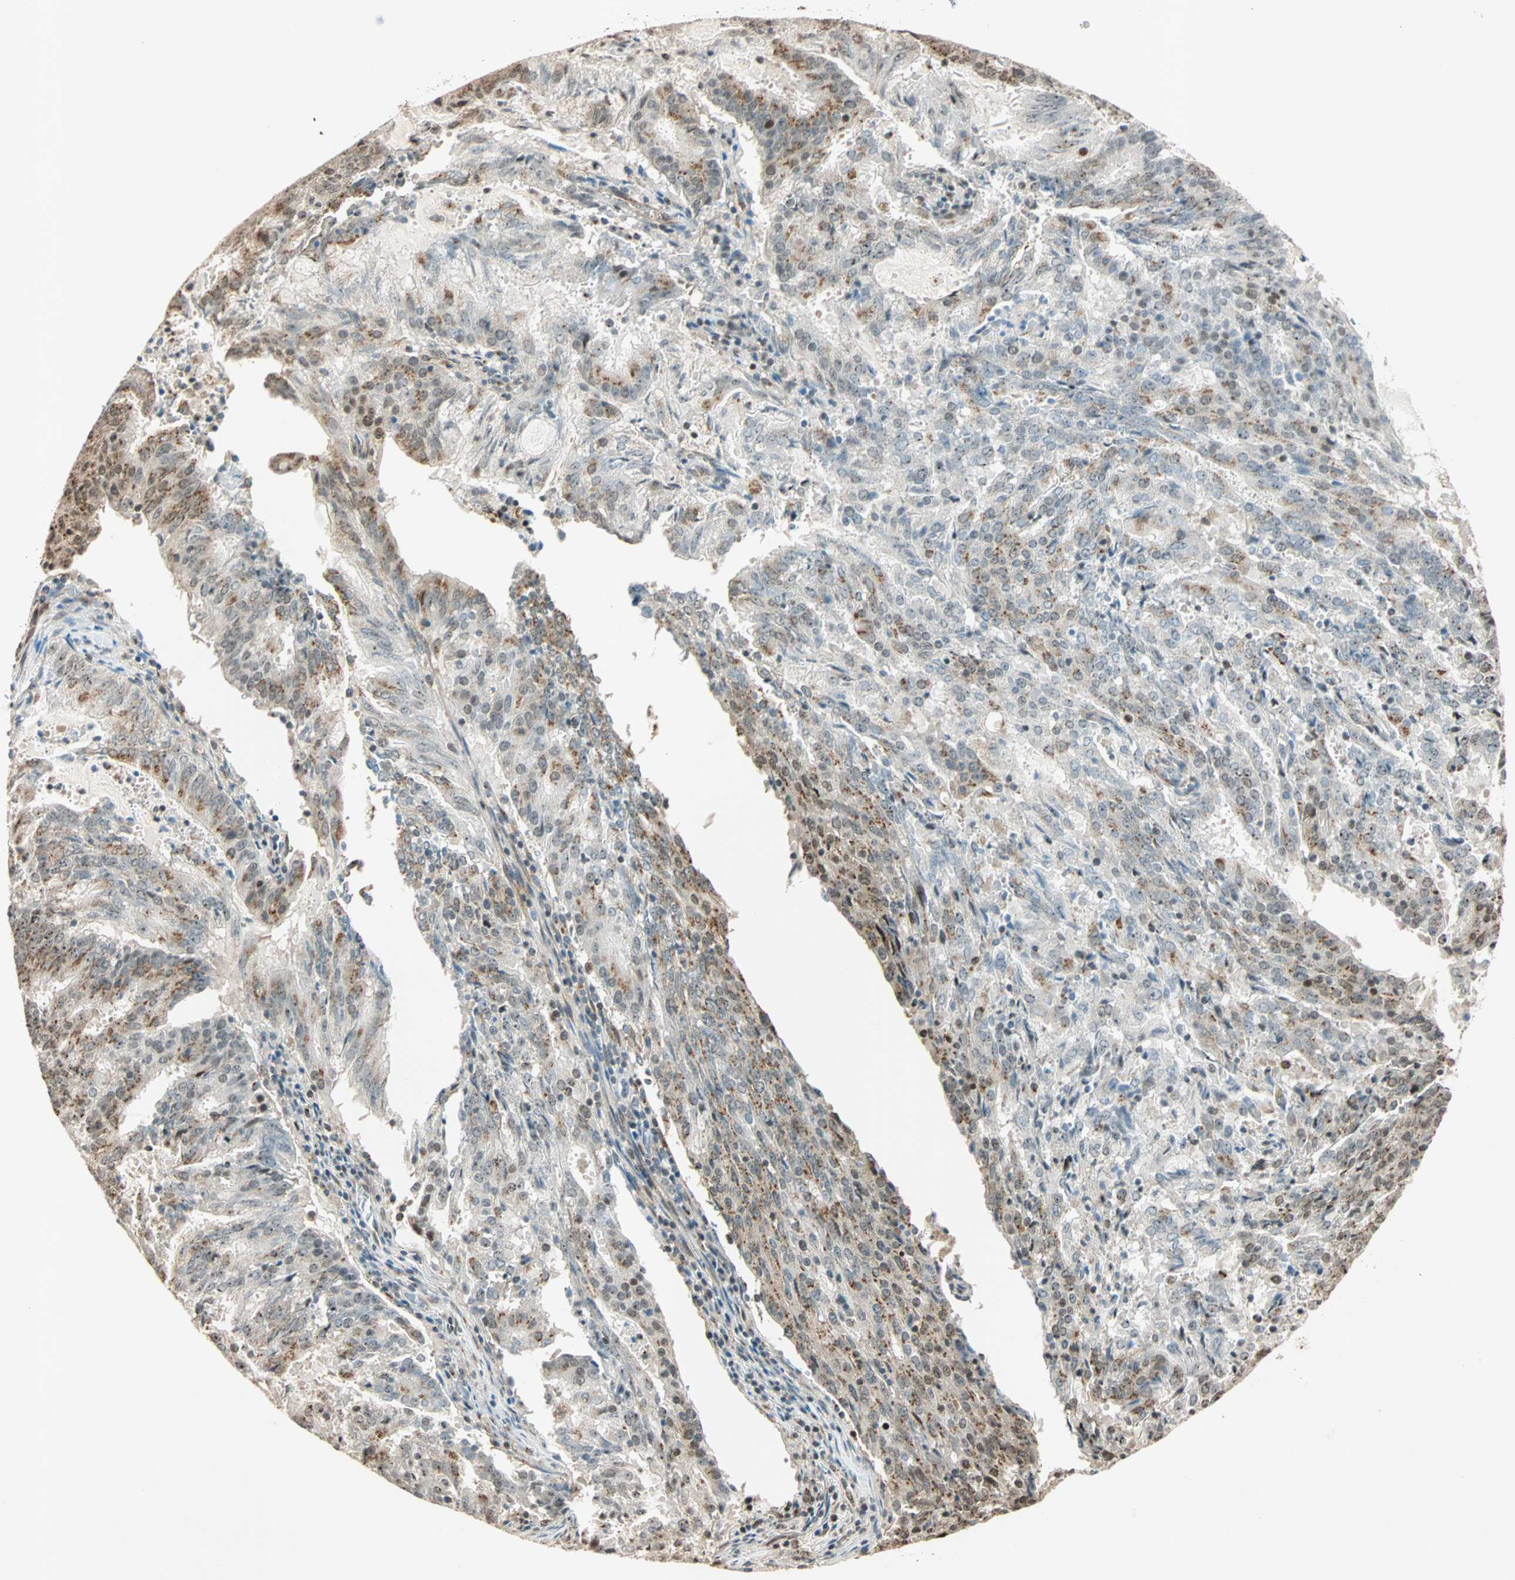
{"staining": {"intensity": "weak", "quantity": "25%-75%", "location": "nuclear"}, "tissue": "cervical cancer", "cell_type": "Tumor cells", "image_type": "cancer", "snomed": [{"axis": "morphology", "description": "Adenocarcinoma, NOS"}, {"axis": "topography", "description": "Cervix"}], "caption": "There is low levels of weak nuclear positivity in tumor cells of adenocarcinoma (cervical), as demonstrated by immunohistochemical staining (brown color).", "gene": "PRDM2", "patient": {"sex": "female", "age": 44}}